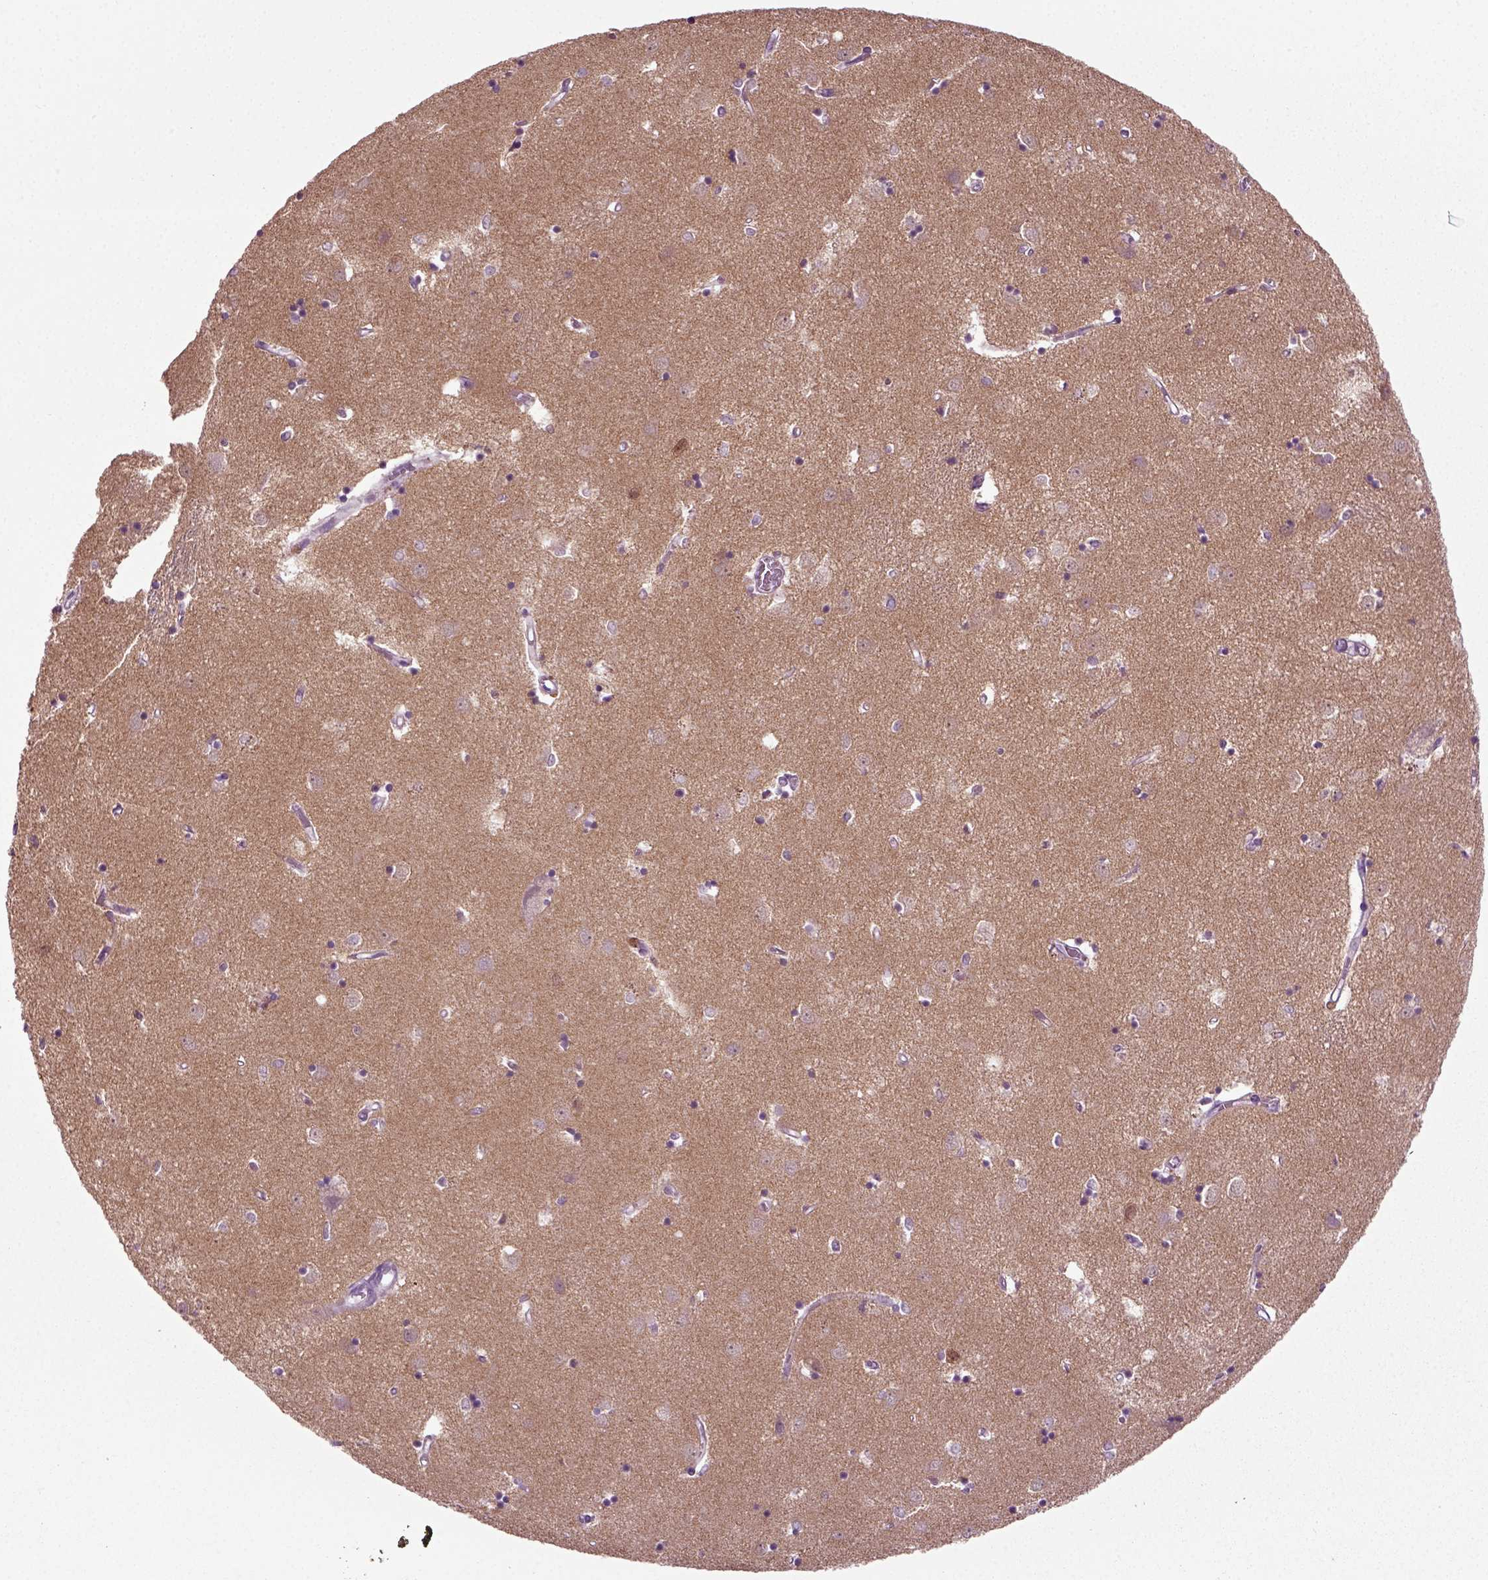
{"staining": {"intensity": "negative", "quantity": "none", "location": "none"}, "tissue": "caudate", "cell_type": "Glial cells", "image_type": "normal", "snomed": [{"axis": "morphology", "description": "Normal tissue, NOS"}, {"axis": "topography", "description": "Lateral ventricle wall"}], "caption": "IHC image of normal caudate stained for a protein (brown), which reveals no staining in glial cells.", "gene": "ZC2HC1C", "patient": {"sex": "male", "age": 54}}